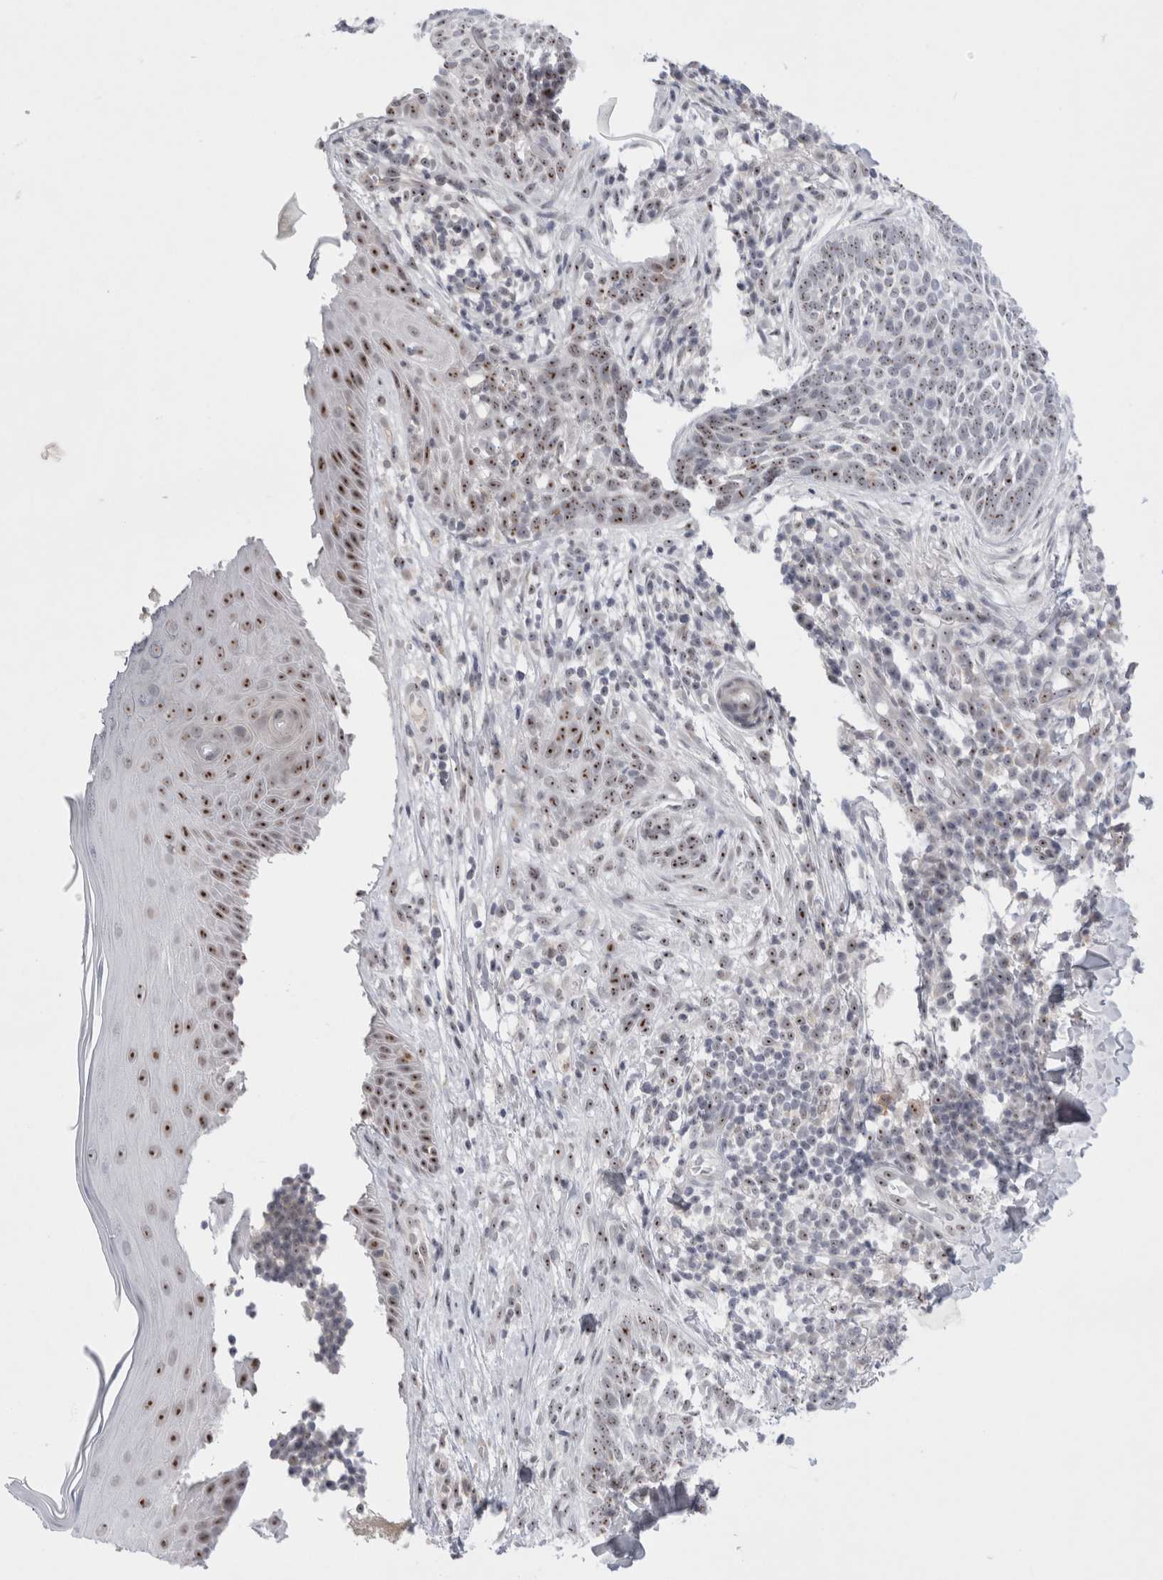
{"staining": {"intensity": "moderate", "quantity": "25%-75%", "location": "nuclear"}, "tissue": "skin cancer", "cell_type": "Tumor cells", "image_type": "cancer", "snomed": [{"axis": "morphology", "description": "Normal tissue, NOS"}, {"axis": "morphology", "description": "Basal cell carcinoma"}, {"axis": "topography", "description": "Skin"}], "caption": "This micrograph reveals skin cancer stained with immunohistochemistry (IHC) to label a protein in brown. The nuclear of tumor cells show moderate positivity for the protein. Nuclei are counter-stained blue.", "gene": "CERS5", "patient": {"sex": "male", "age": 67}}